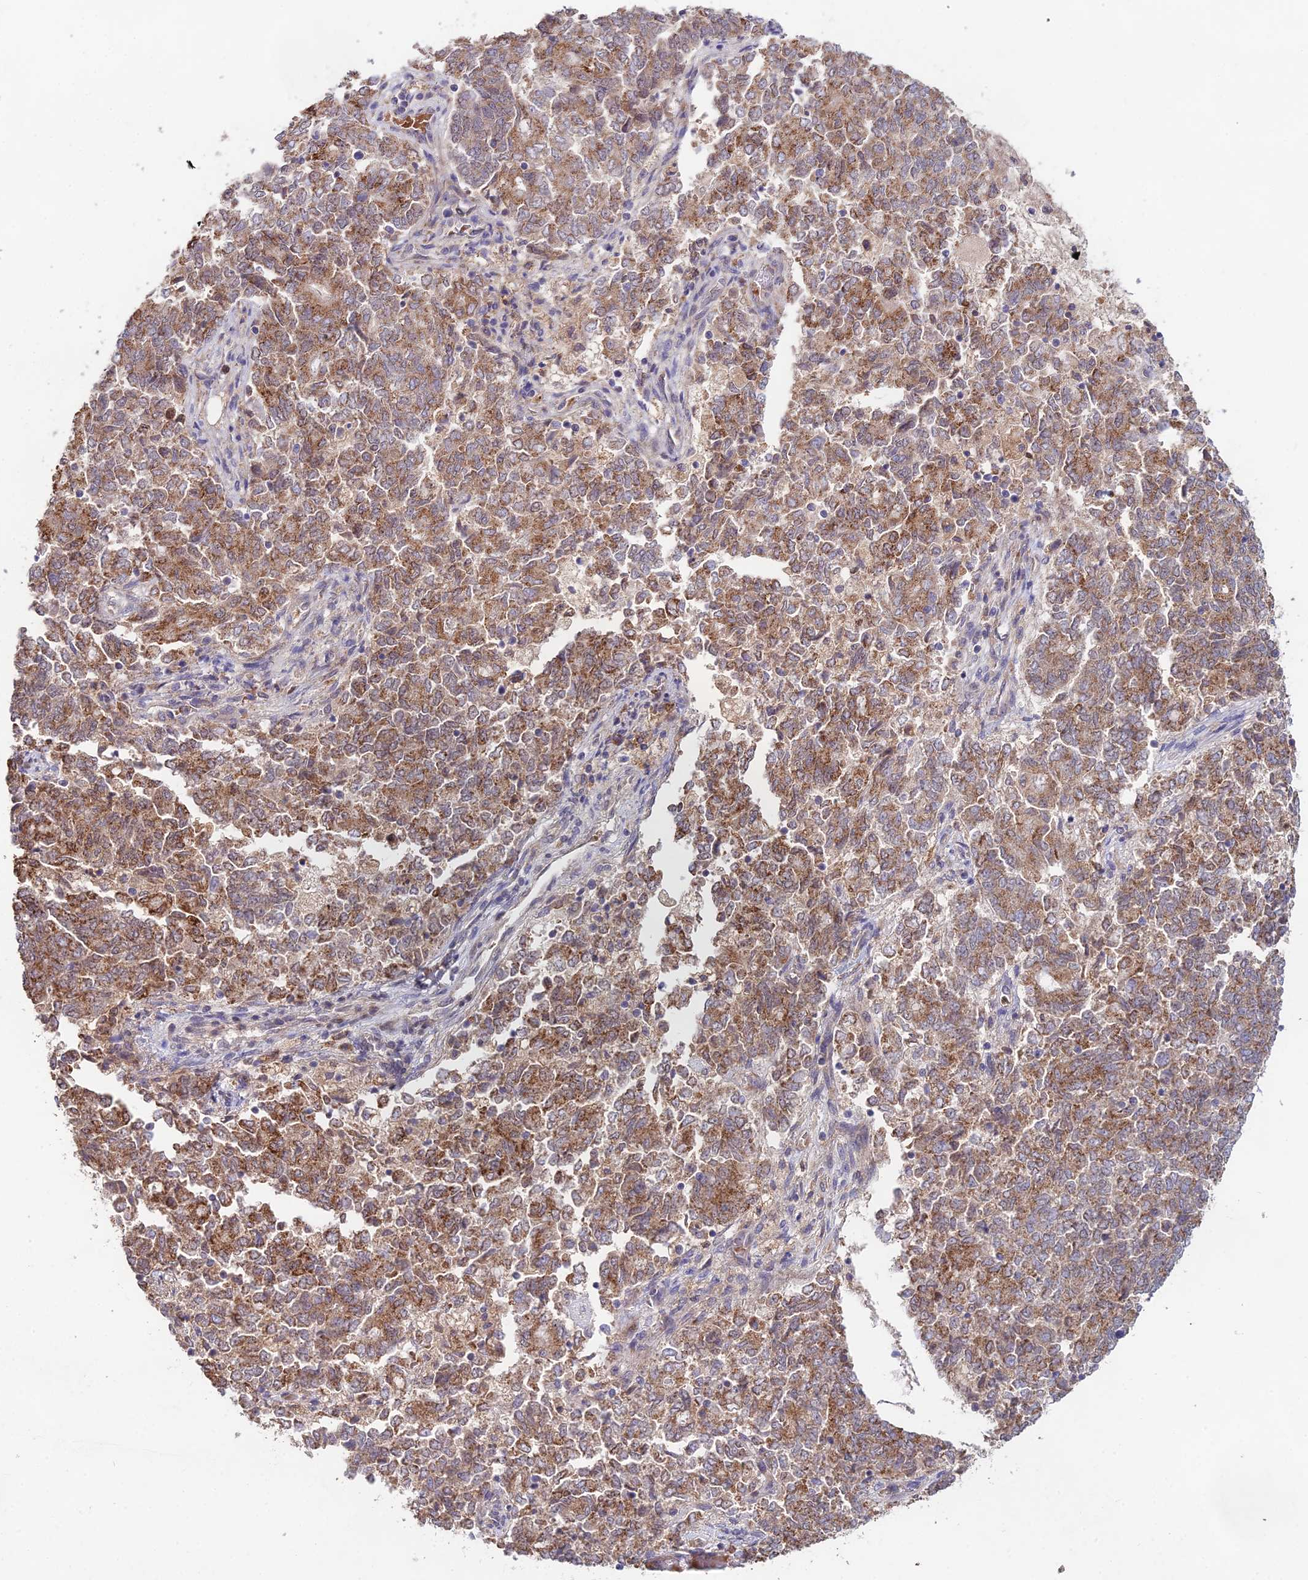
{"staining": {"intensity": "moderate", "quantity": ">75%", "location": "cytoplasmic/membranous"}, "tissue": "endometrial cancer", "cell_type": "Tumor cells", "image_type": "cancer", "snomed": [{"axis": "morphology", "description": "Adenocarcinoma, NOS"}, {"axis": "topography", "description": "Endometrium"}], "caption": "Moderate cytoplasmic/membranous staining is appreciated in approximately >75% of tumor cells in endometrial adenocarcinoma.", "gene": "WDR43", "patient": {"sex": "female", "age": 80}}